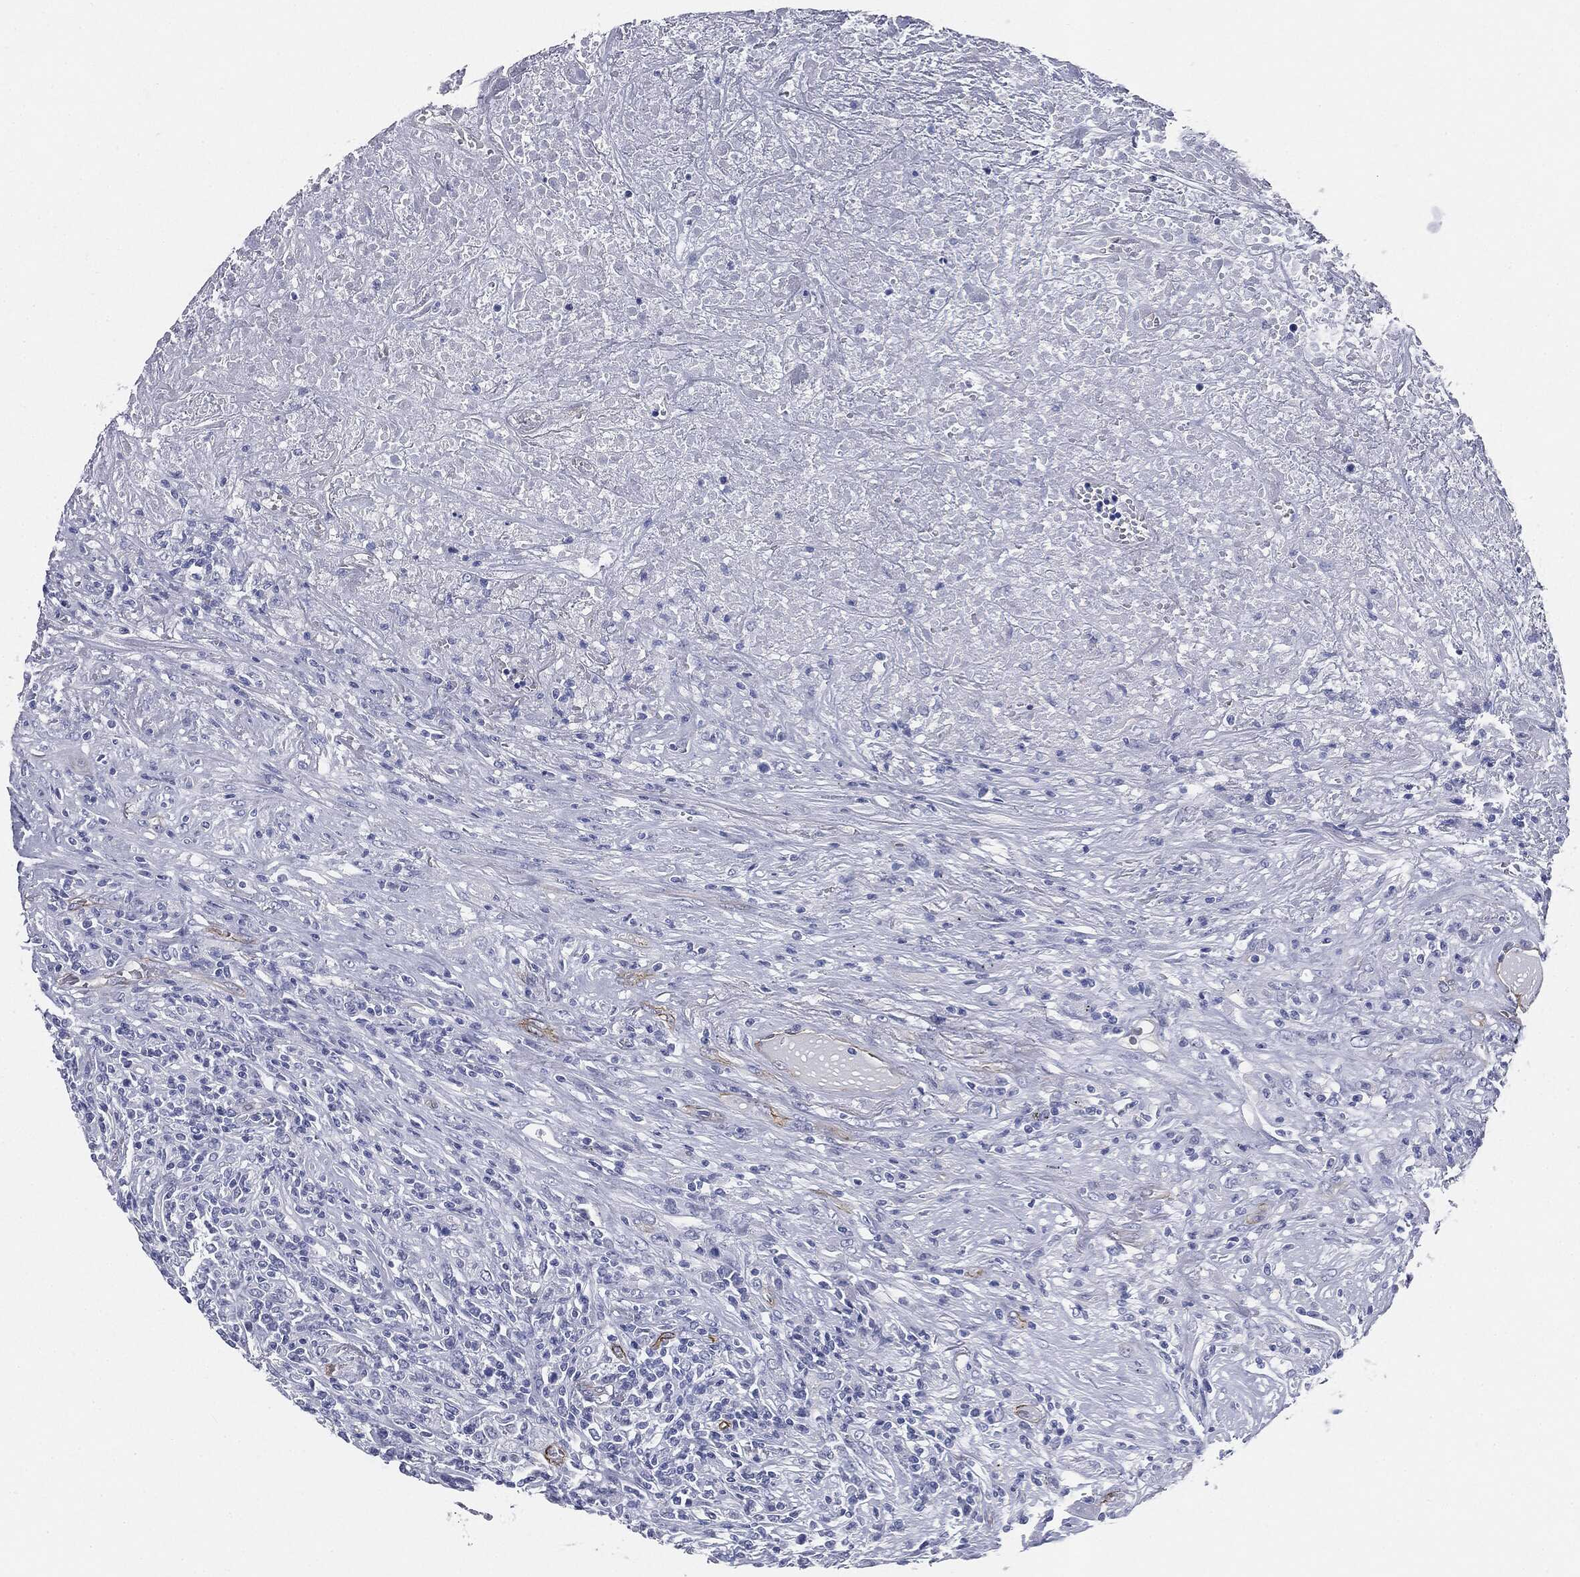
{"staining": {"intensity": "negative", "quantity": "none", "location": "none"}, "tissue": "lymphoma", "cell_type": "Tumor cells", "image_type": "cancer", "snomed": [{"axis": "morphology", "description": "Malignant lymphoma, non-Hodgkin's type, High grade"}, {"axis": "topography", "description": "Lung"}], "caption": "Tumor cells show no significant expression in lymphoma. Nuclei are stained in blue.", "gene": "MUC5AC", "patient": {"sex": "male", "age": 79}}